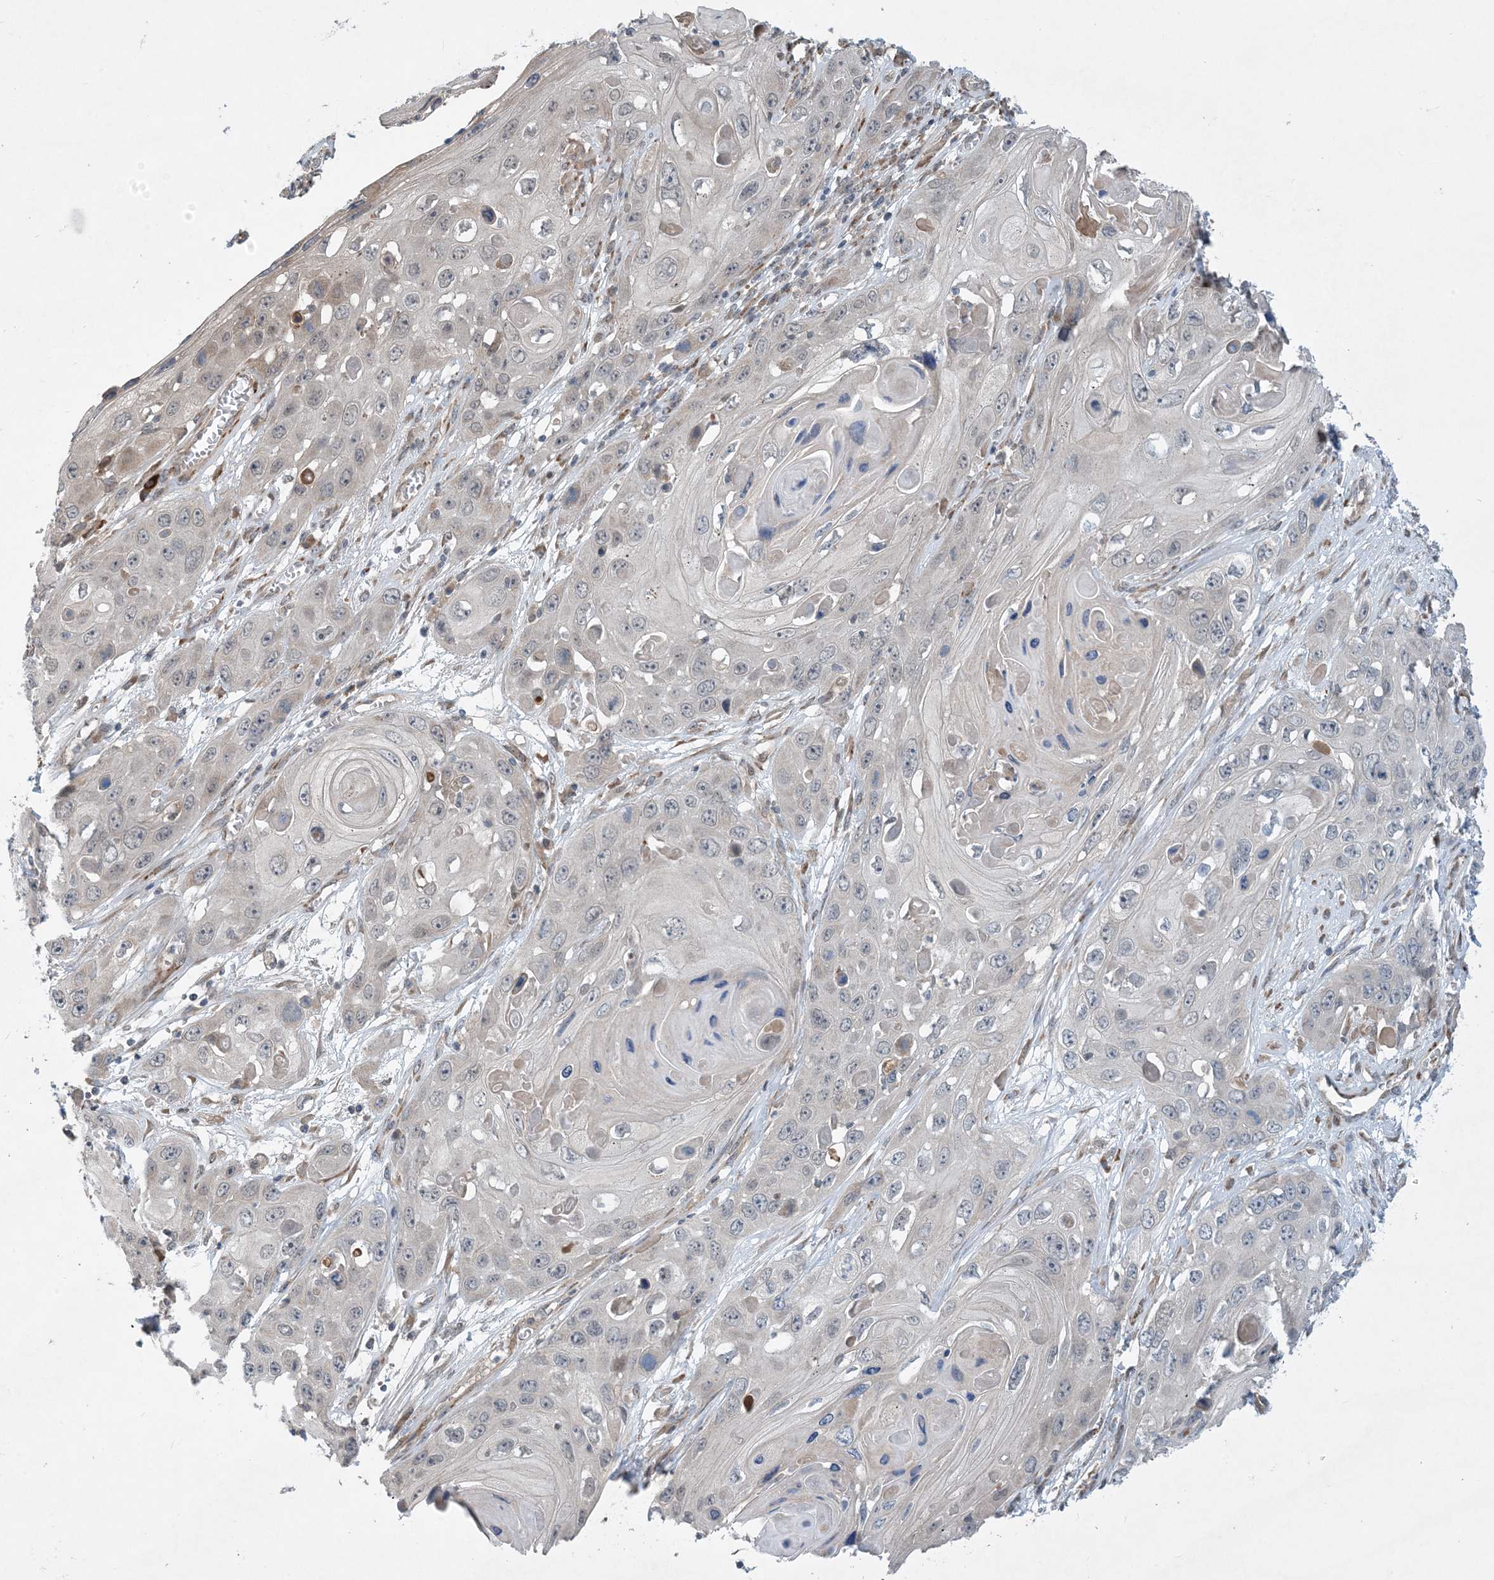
{"staining": {"intensity": "negative", "quantity": "none", "location": "none"}, "tissue": "skin cancer", "cell_type": "Tumor cells", "image_type": "cancer", "snomed": [{"axis": "morphology", "description": "Squamous cell carcinoma, NOS"}, {"axis": "topography", "description": "Skin"}], "caption": "Immunohistochemical staining of human skin cancer displays no significant positivity in tumor cells.", "gene": "PHOSPHO2", "patient": {"sex": "male", "age": 55}}